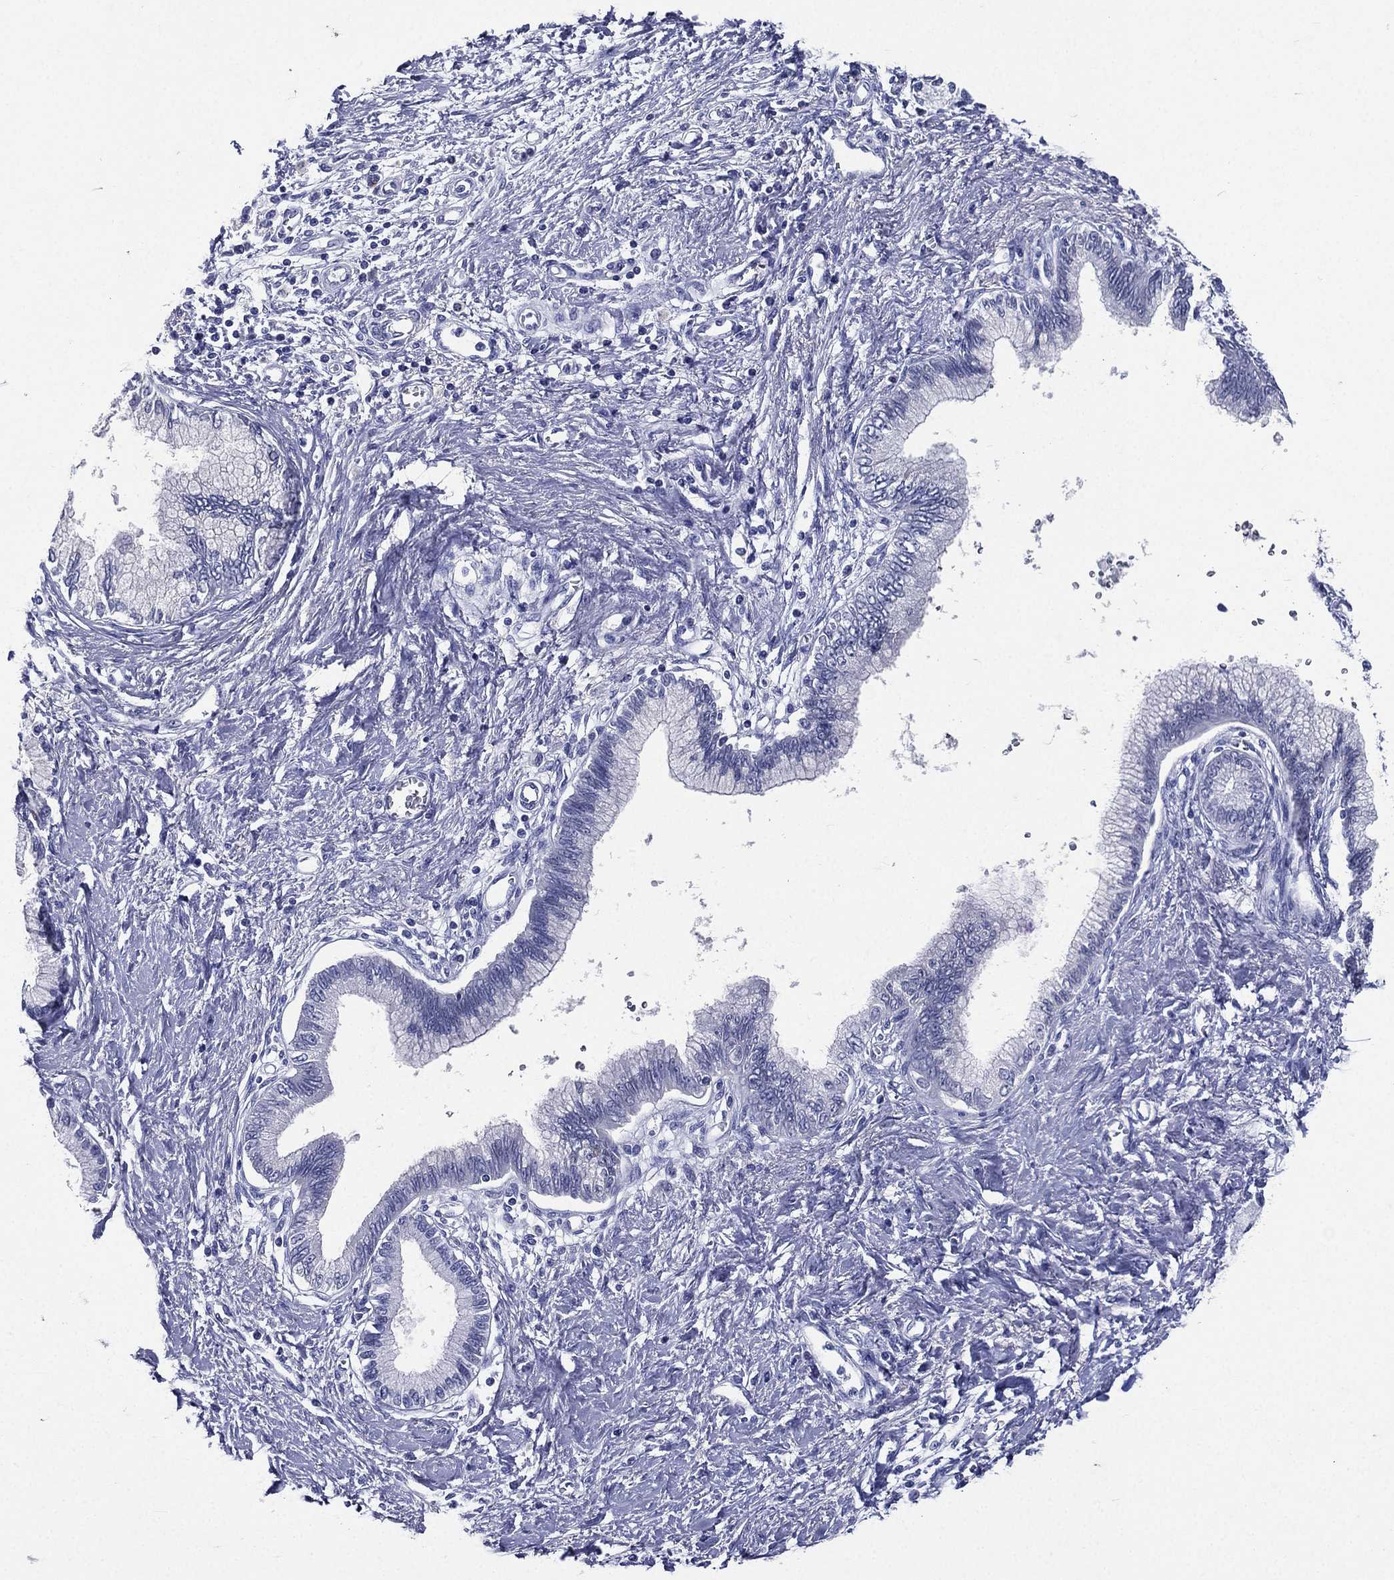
{"staining": {"intensity": "negative", "quantity": "none", "location": "none"}, "tissue": "pancreatic cancer", "cell_type": "Tumor cells", "image_type": "cancer", "snomed": [{"axis": "morphology", "description": "Adenocarcinoma, NOS"}, {"axis": "topography", "description": "Pancreas"}], "caption": "Pancreatic adenocarcinoma was stained to show a protein in brown. There is no significant positivity in tumor cells.", "gene": "TGM1", "patient": {"sex": "female", "age": 77}}